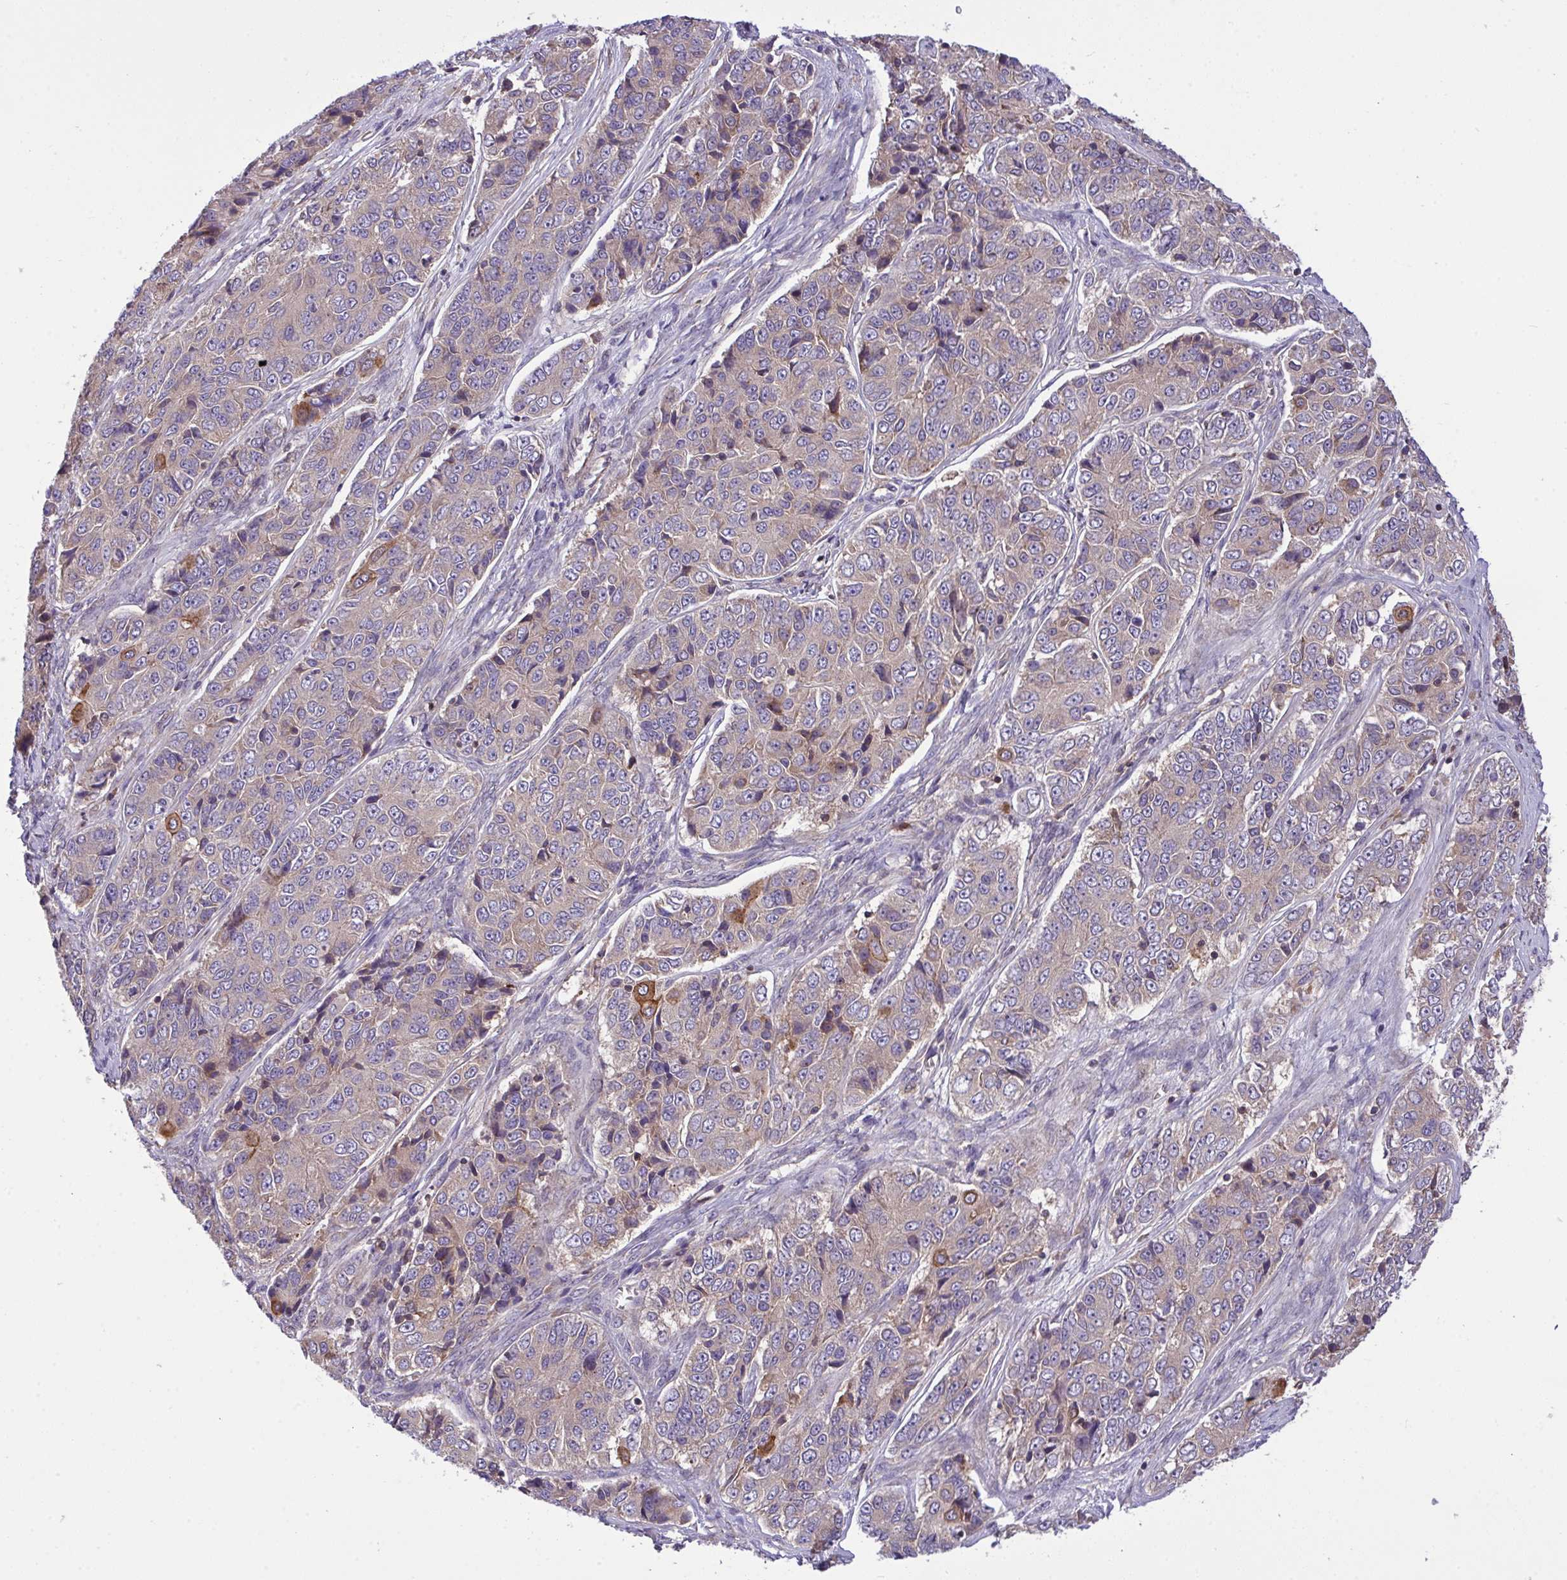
{"staining": {"intensity": "weak", "quantity": "<25%", "location": "cytoplasmic/membranous"}, "tissue": "ovarian cancer", "cell_type": "Tumor cells", "image_type": "cancer", "snomed": [{"axis": "morphology", "description": "Carcinoma, endometroid"}, {"axis": "topography", "description": "Ovary"}], "caption": "This is an immunohistochemistry (IHC) micrograph of human ovarian cancer. There is no positivity in tumor cells.", "gene": "GRB14", "patient": {"sex": "female", "age": 51}}